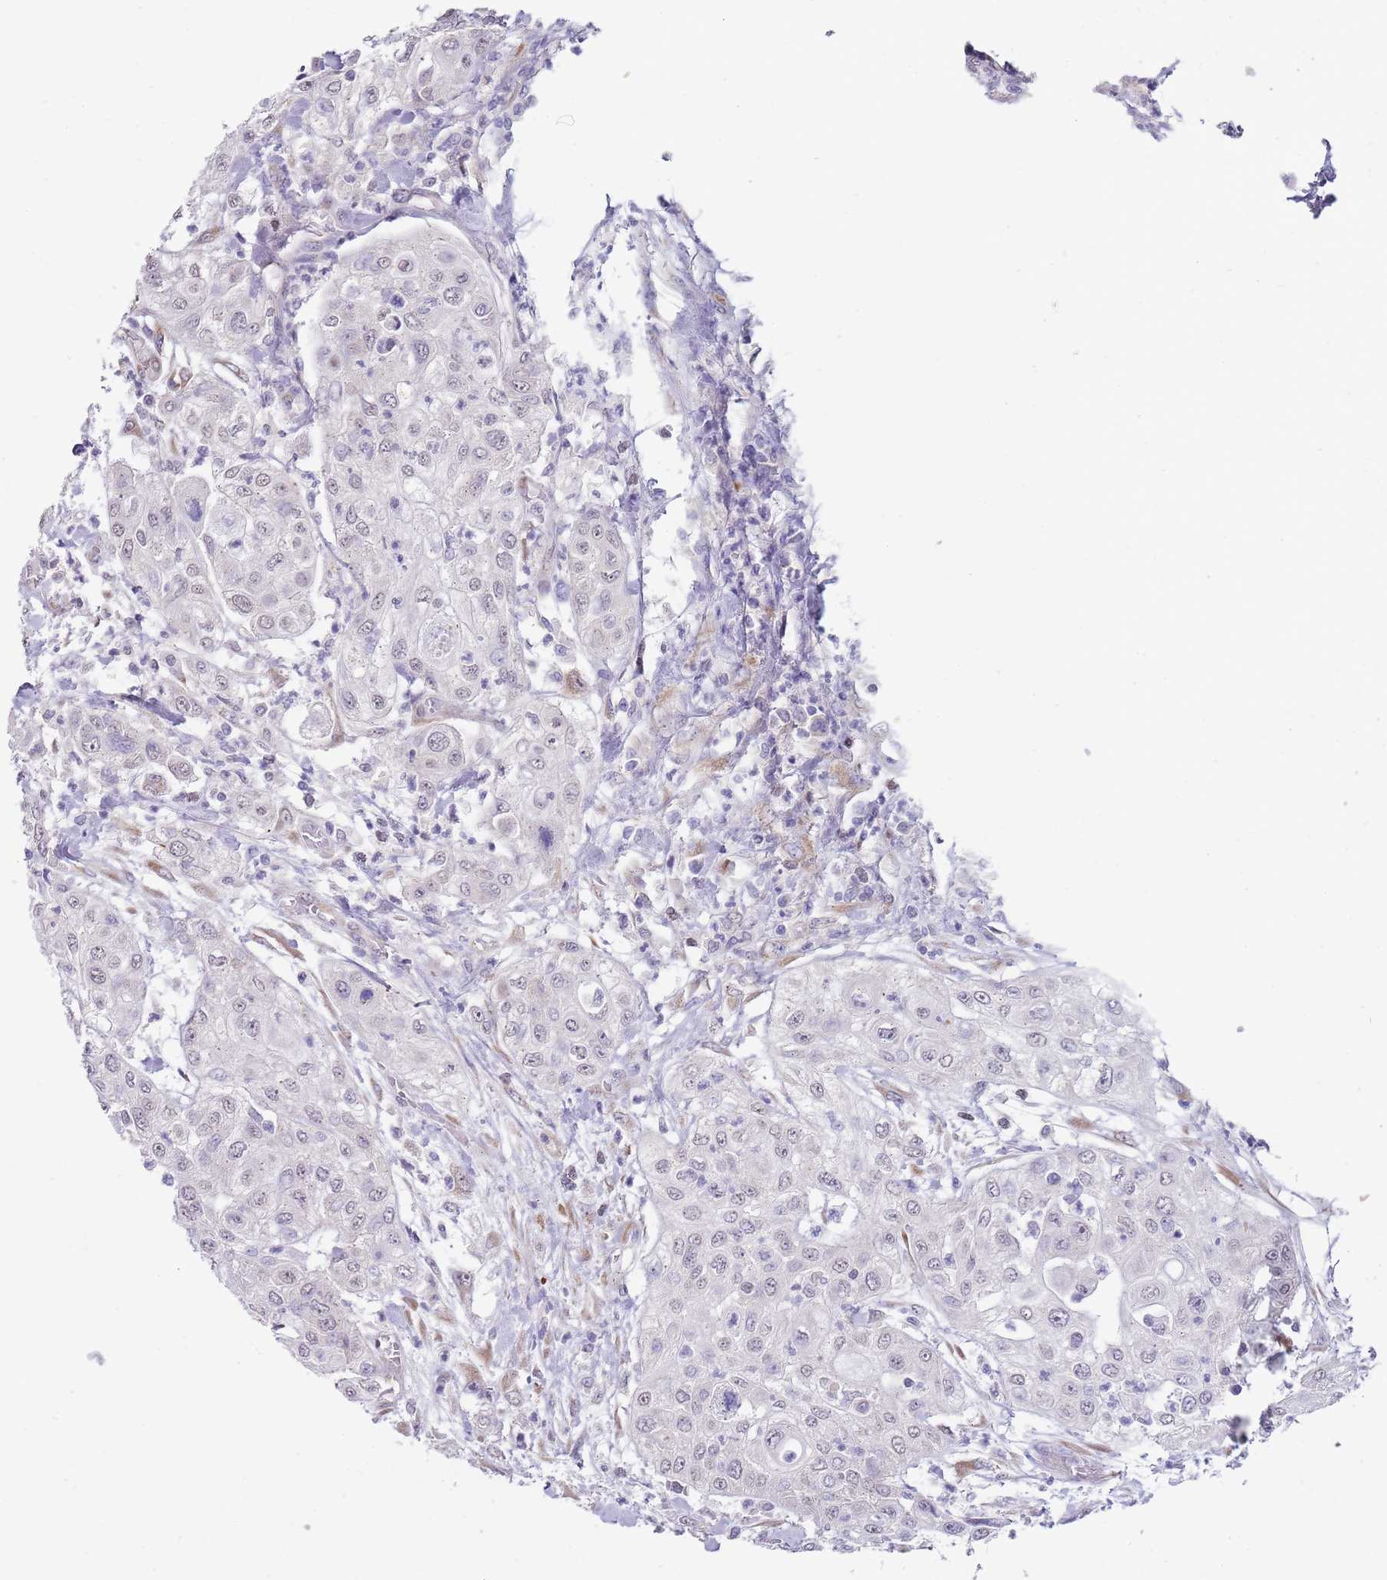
{"staining": {"intensity": "negative", "quantity": "none", "location": "none"}, "tissue": "urothelial cancer", "cell_type": "Tumor cells", "image_type": "cancer", "snomed": [{"axis": "morphology", "description": "Urothelial carcinoma, High grade"}, {"axis": "topography", "description": "Urinary bladder"}], "caption": "Immunohistochemical staining of urothelial carcinoma (high-grade) exhibits no significant positivity in tumor cells.", "gene": "TNRC6C", "patient": {"sex": "female", "age": 79}}